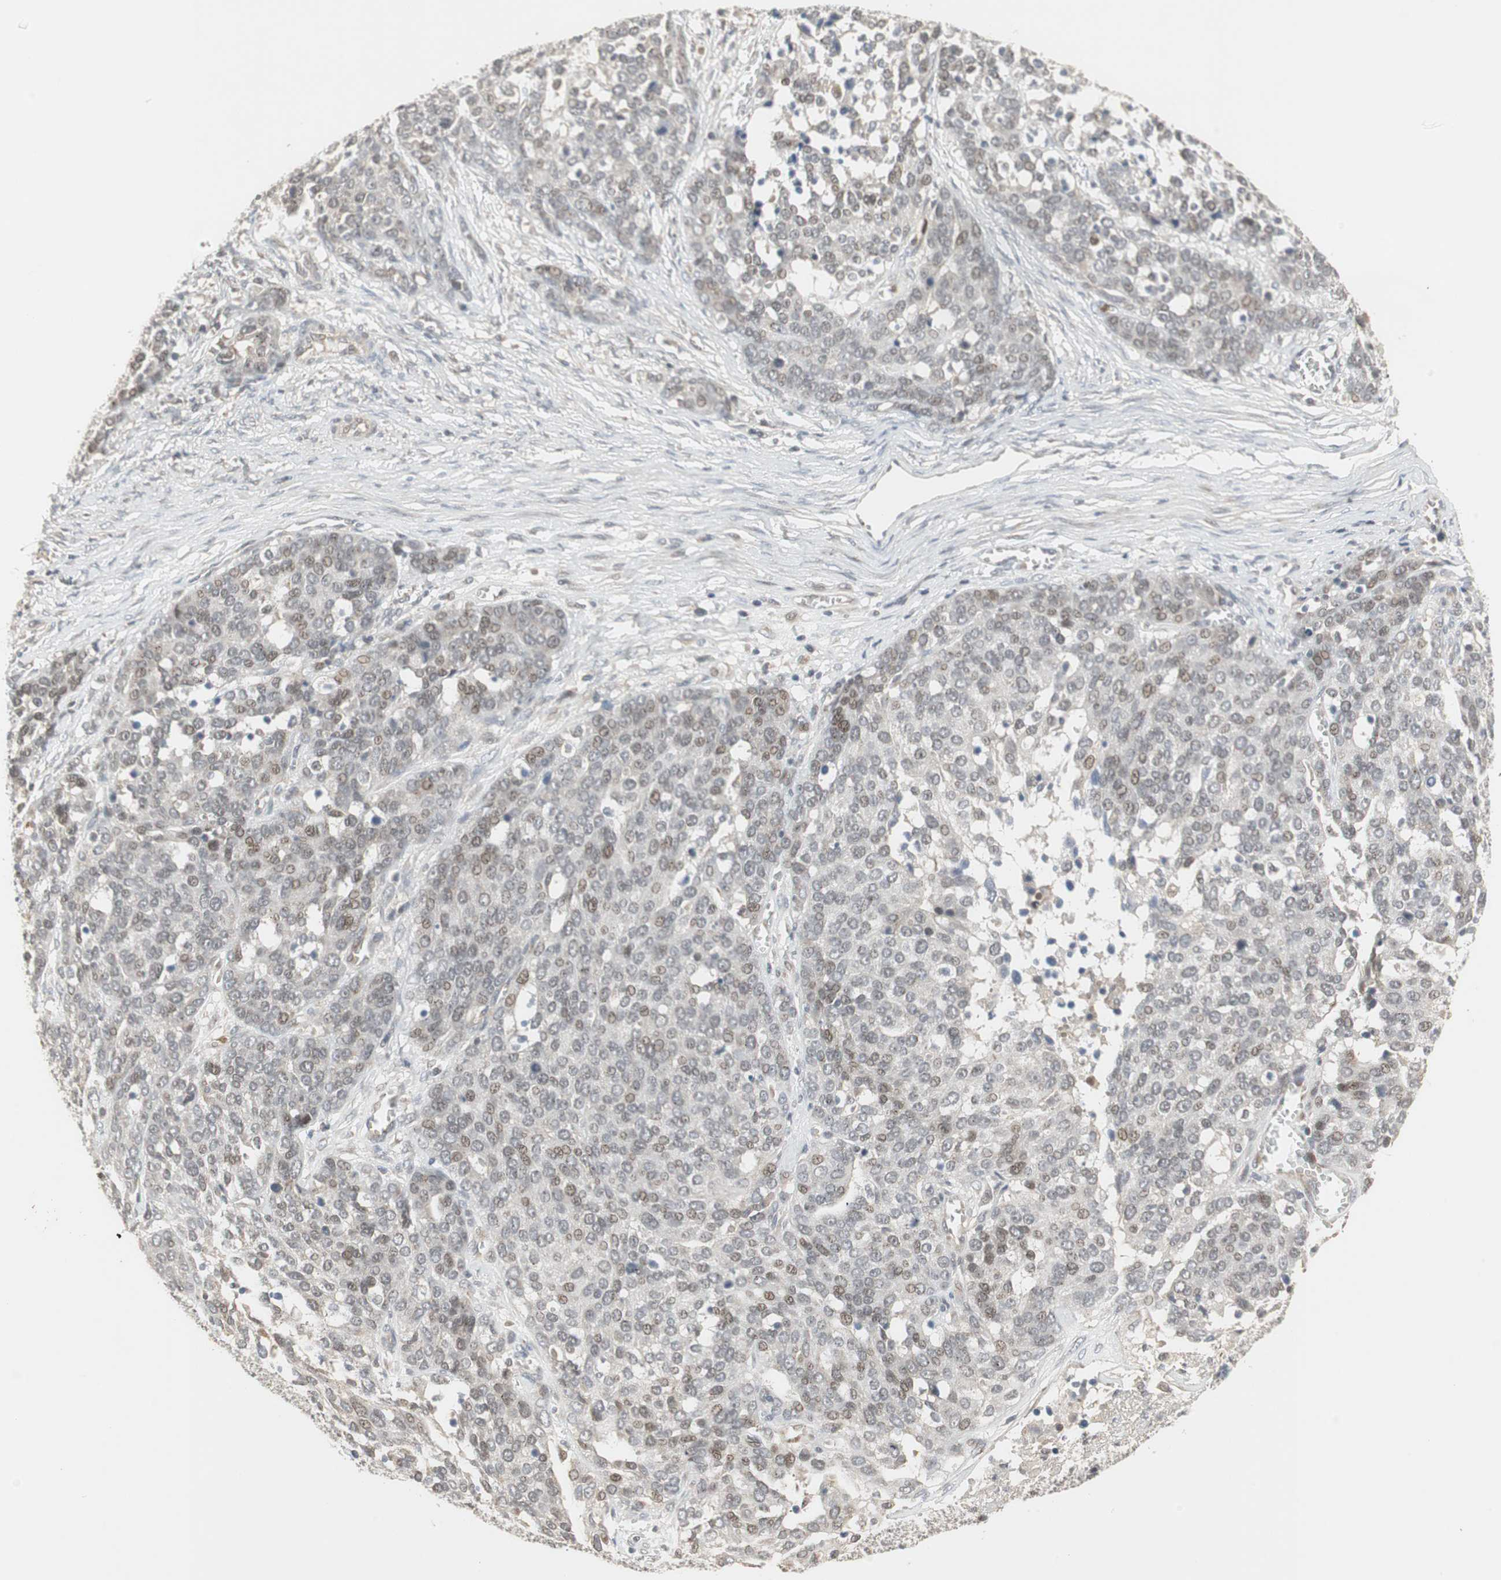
{"staining": {"intensity": "weak", "quantity": "25%-75%", "location": "nuclear"}, "tissue": "ovarian cancer", "cell_type": "Tumor cells", "image_type": "cancer", "snomed": [{"axis": "morphology", "description": "Cystadenocarcinoma, serous, NOS"}, {"axis": "topography", "description": "Ovary"}], "caption": "The micrograph demonstrates staining of serous cystadenocarcinoma (ovarian), revealing weak nuclear protein staining (brown color) within tumor cells. The protein of interest is shown in brown color, while the nuclei are stained blue.", "gene": "SNX4", "patient": {"sex": "female", "age": 44}}